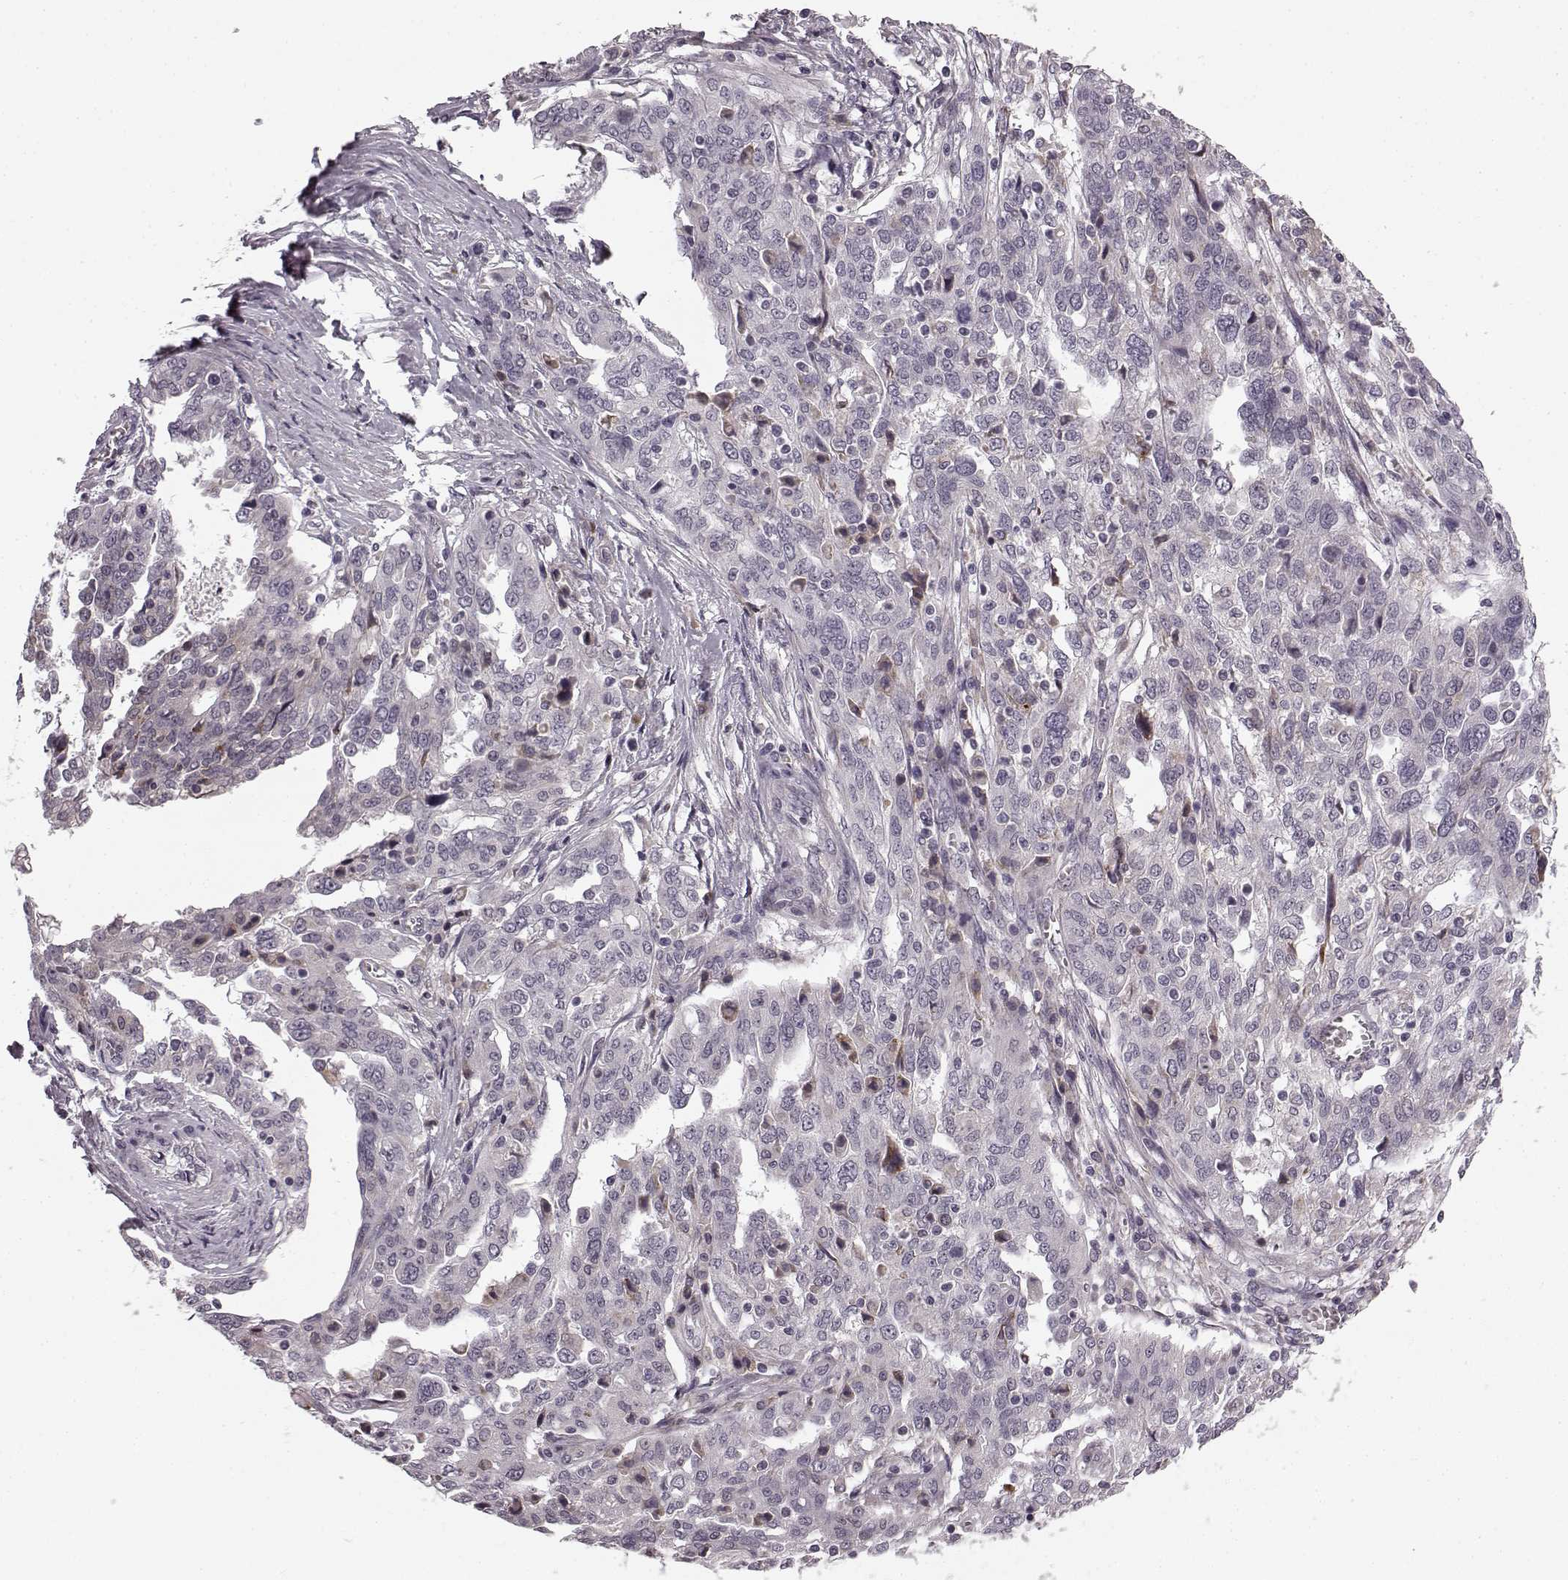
{"staining": {"intensity": "negative", "quantity": "none", "location": "none"}, "tissue": "ovarian cancer", "cell_type": "Tumor cells", "image_type": "cancer", "snomed": [{"axis": "morphology", "description": "Cystadenocarcinoma, serous, NOS"}, {"axis": "topography", "description": "Ovary"}], "caption": "This is a image of immunohistochemistry staining of ovarian serous cystadenocarcinoma, which shows no staining in tumor cells.", "gene": "FAM234B", "patient": {"sex": "female", "age": 67}}